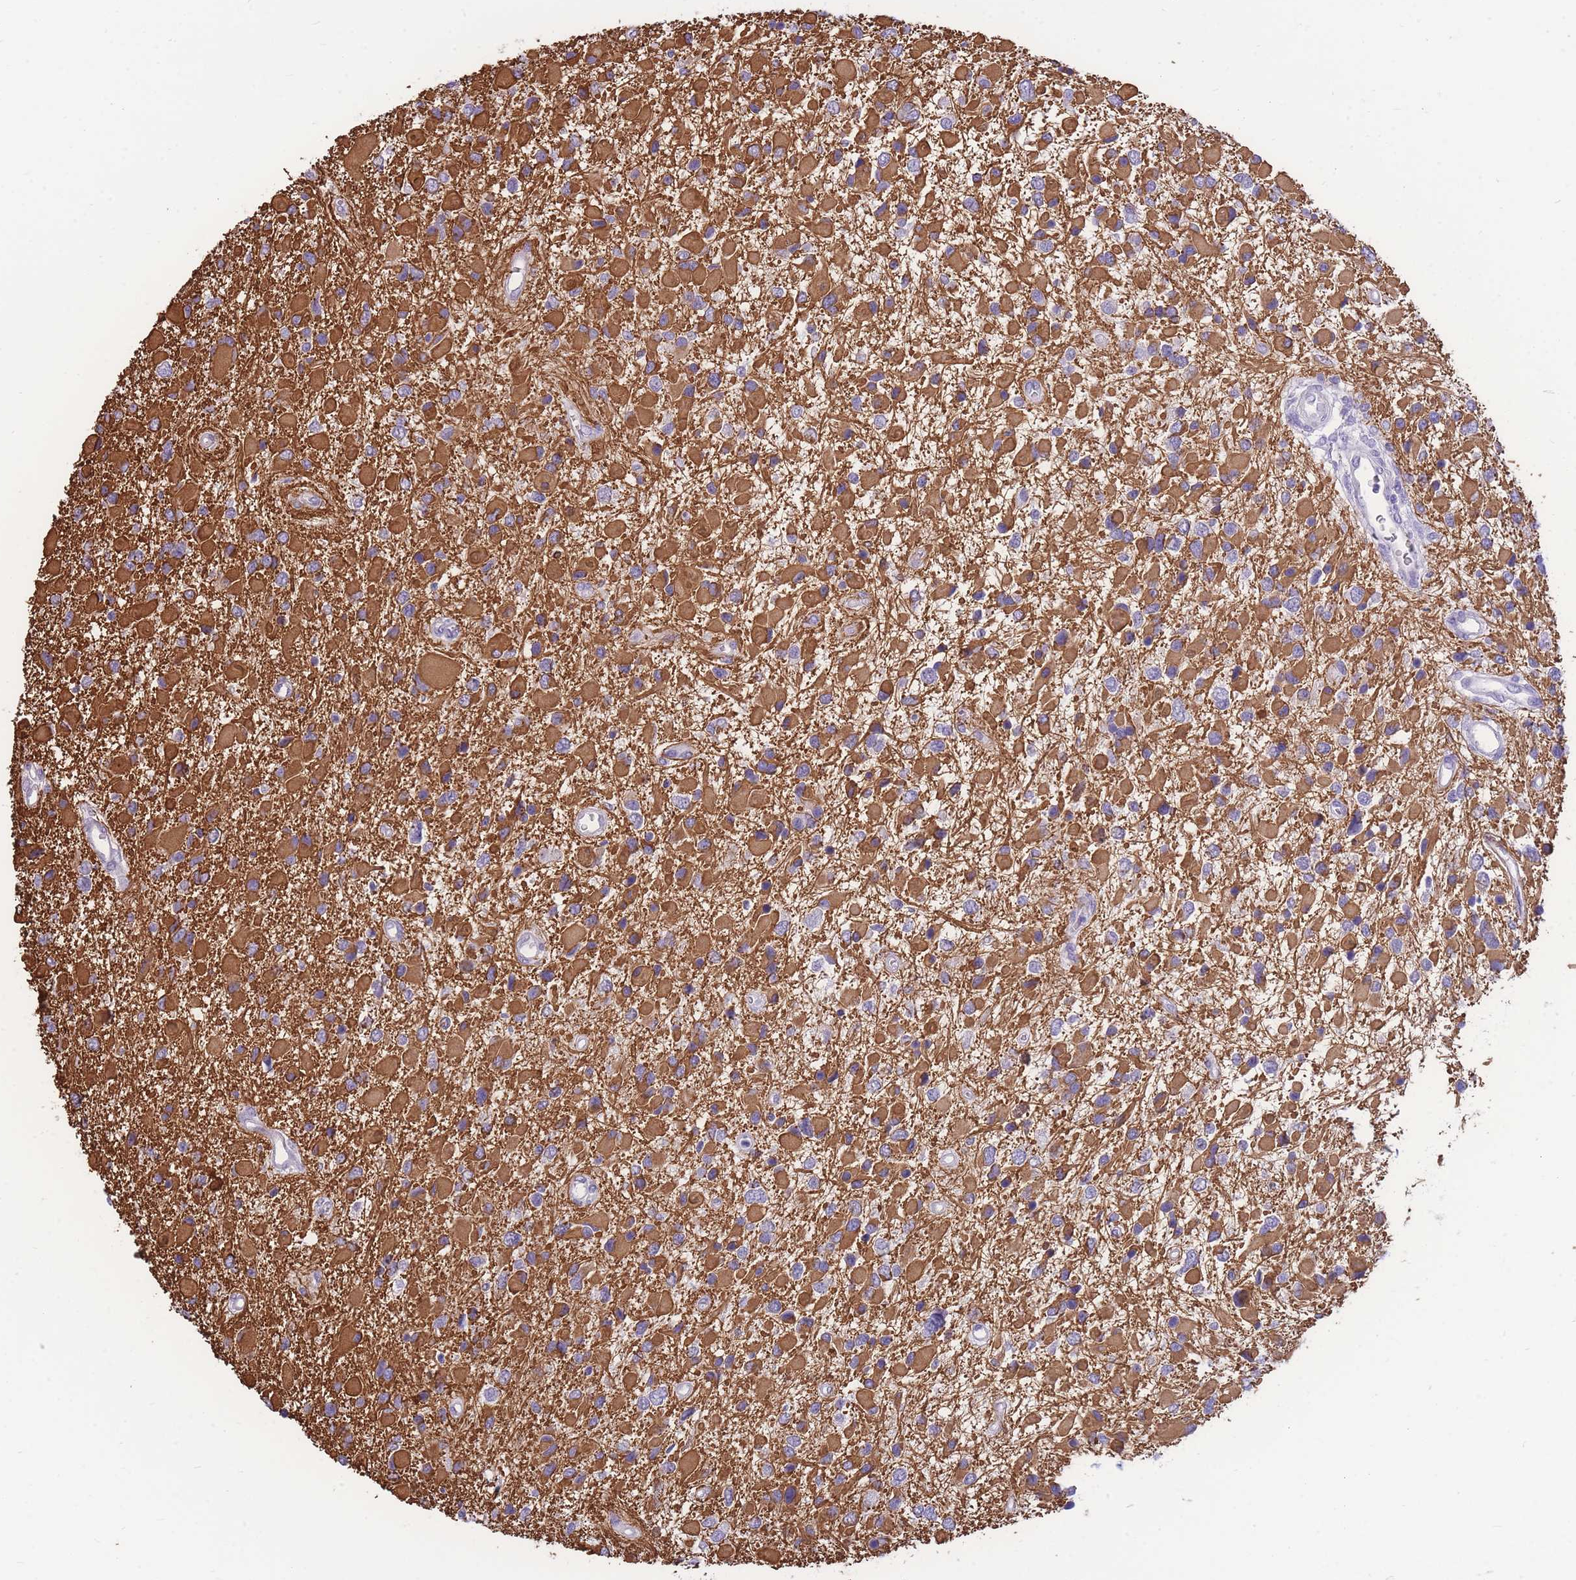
{"staining": {"intensity": "strong", "quantity": ">75%", "location": "cytoplasmic/membranous"}, "tissue": "glioma", "cell_type": "Tumor cells", "image_type": "cancer", "snomed": [{"axis": "morphology", "description": "Glioma, malignant, High grade"}, {"axis": "topography", "description": "Brain"}], "caption": "Strong cytoplasmic/membranous expression is seen in approximately >75% of tumor cells in glioma.", "gene": "ZNF311", "patient": {"sex": "male", "age": 53}}